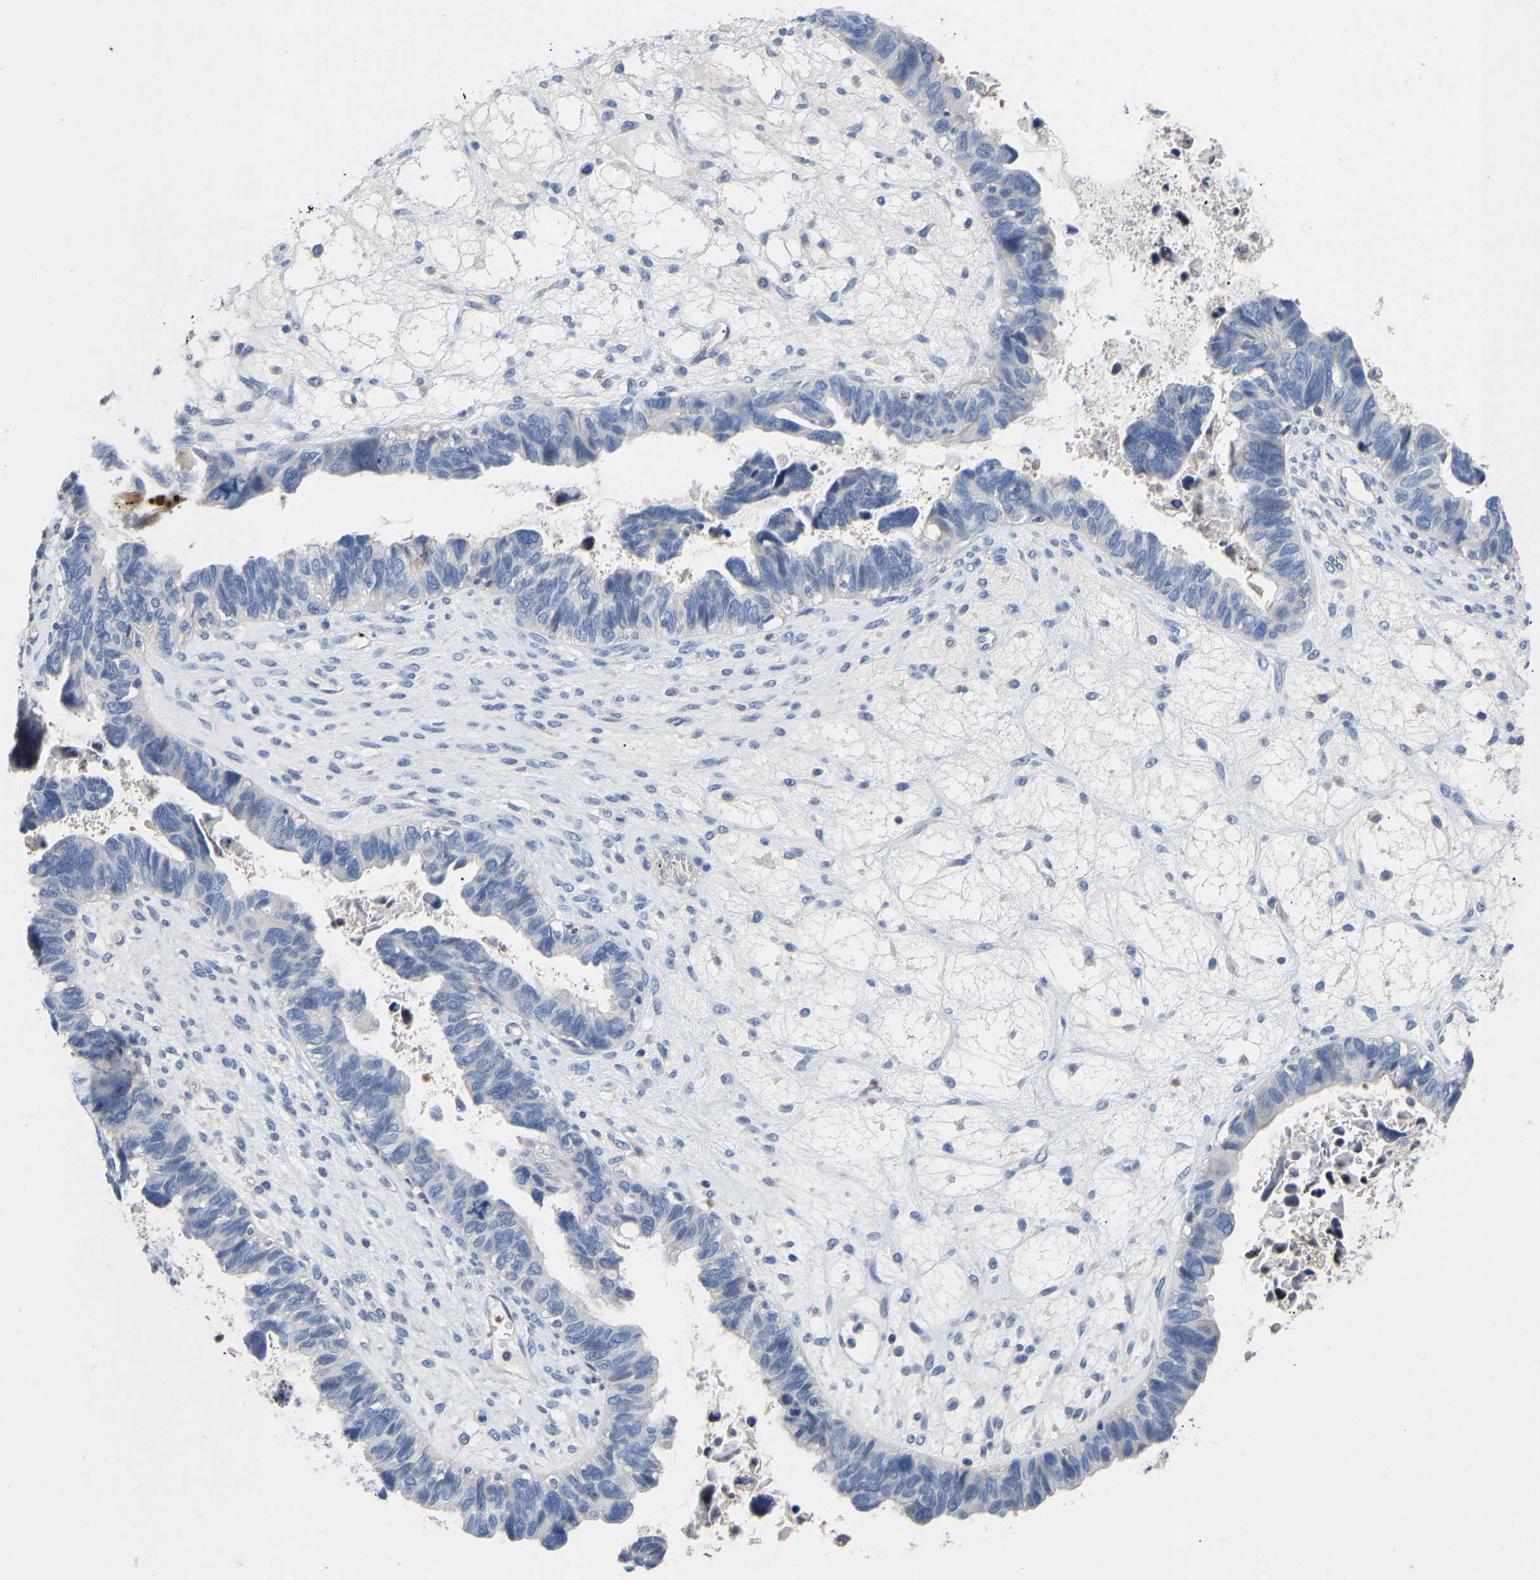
{"staining": {"intensity": "negative", "quantity": "none", "location": "none"}, "tissue": "ovarian cancer", "cell_type": "Tumor cells", "image_type": "cancer", "snomed": [{"axis": "morphology", "description": "Cystadenocarcinoma, serous, NOS"}, {"axis": "topography", "description": "Ovary"}], "caption": "A photomicrograph of ovarian cancer (serous cystadenocarcinoma) stained for a protein demonstrates no brown staining in tumor cells.", "gene": "FGF18", "patient": {"sex": "female", "age": 79}}